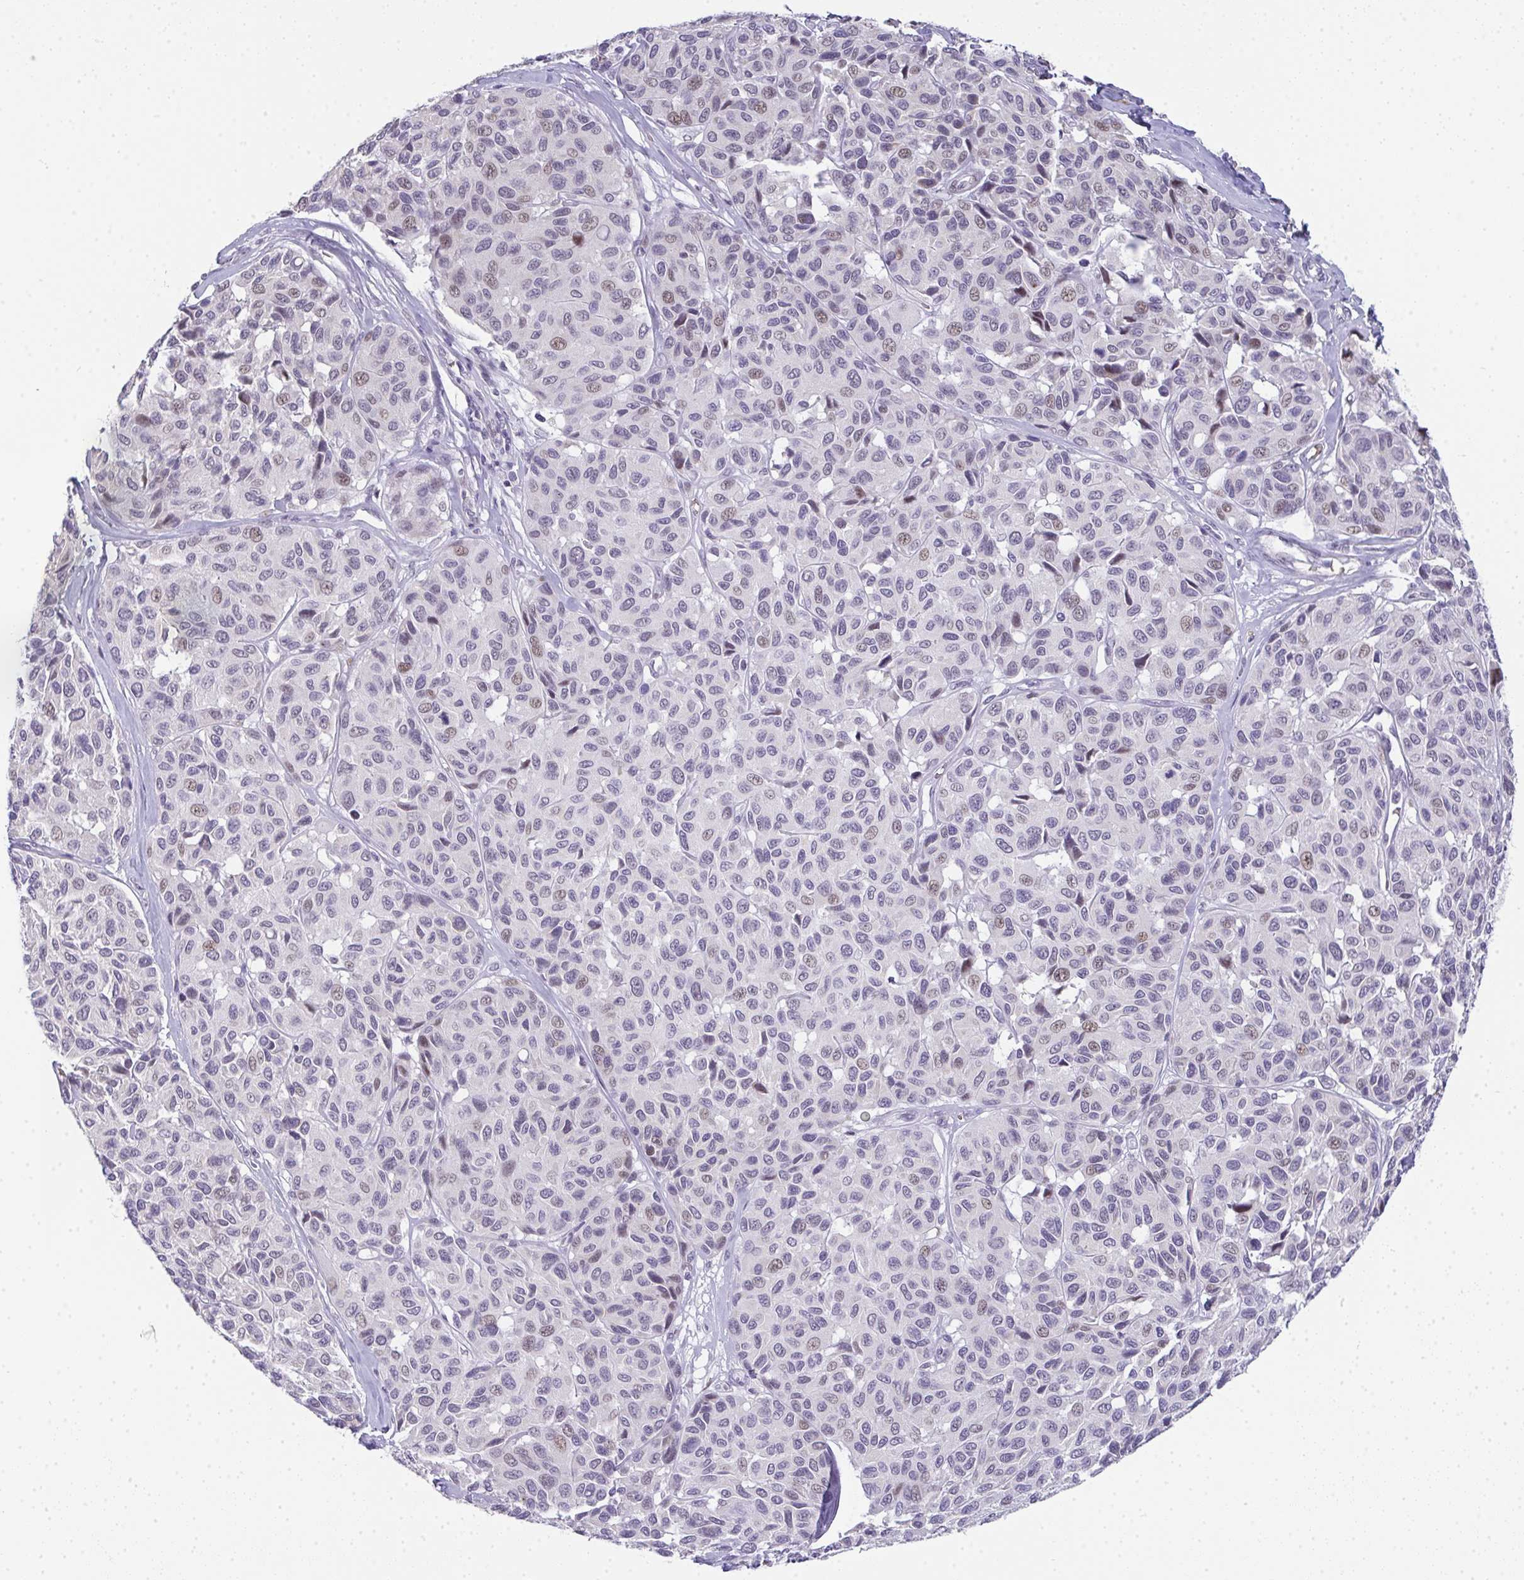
{"staining": {"intensity": "weak", "quantity": "<25%", "location": "nuclear"}, "tissue": "melanoma", "cell_type": "Tumor cells", "image_type": "cancer", "snomed": [{"axis": "morphology", "description": "Malignant melanoma, NOS"}, {"axis": "topography", "description": "Skin"}], "caption": "Micrograph shows no significant protein staining in tumor cells of melanoma.", "gene": "TNMD", "patient": {"sex": "female", "age": 66}}